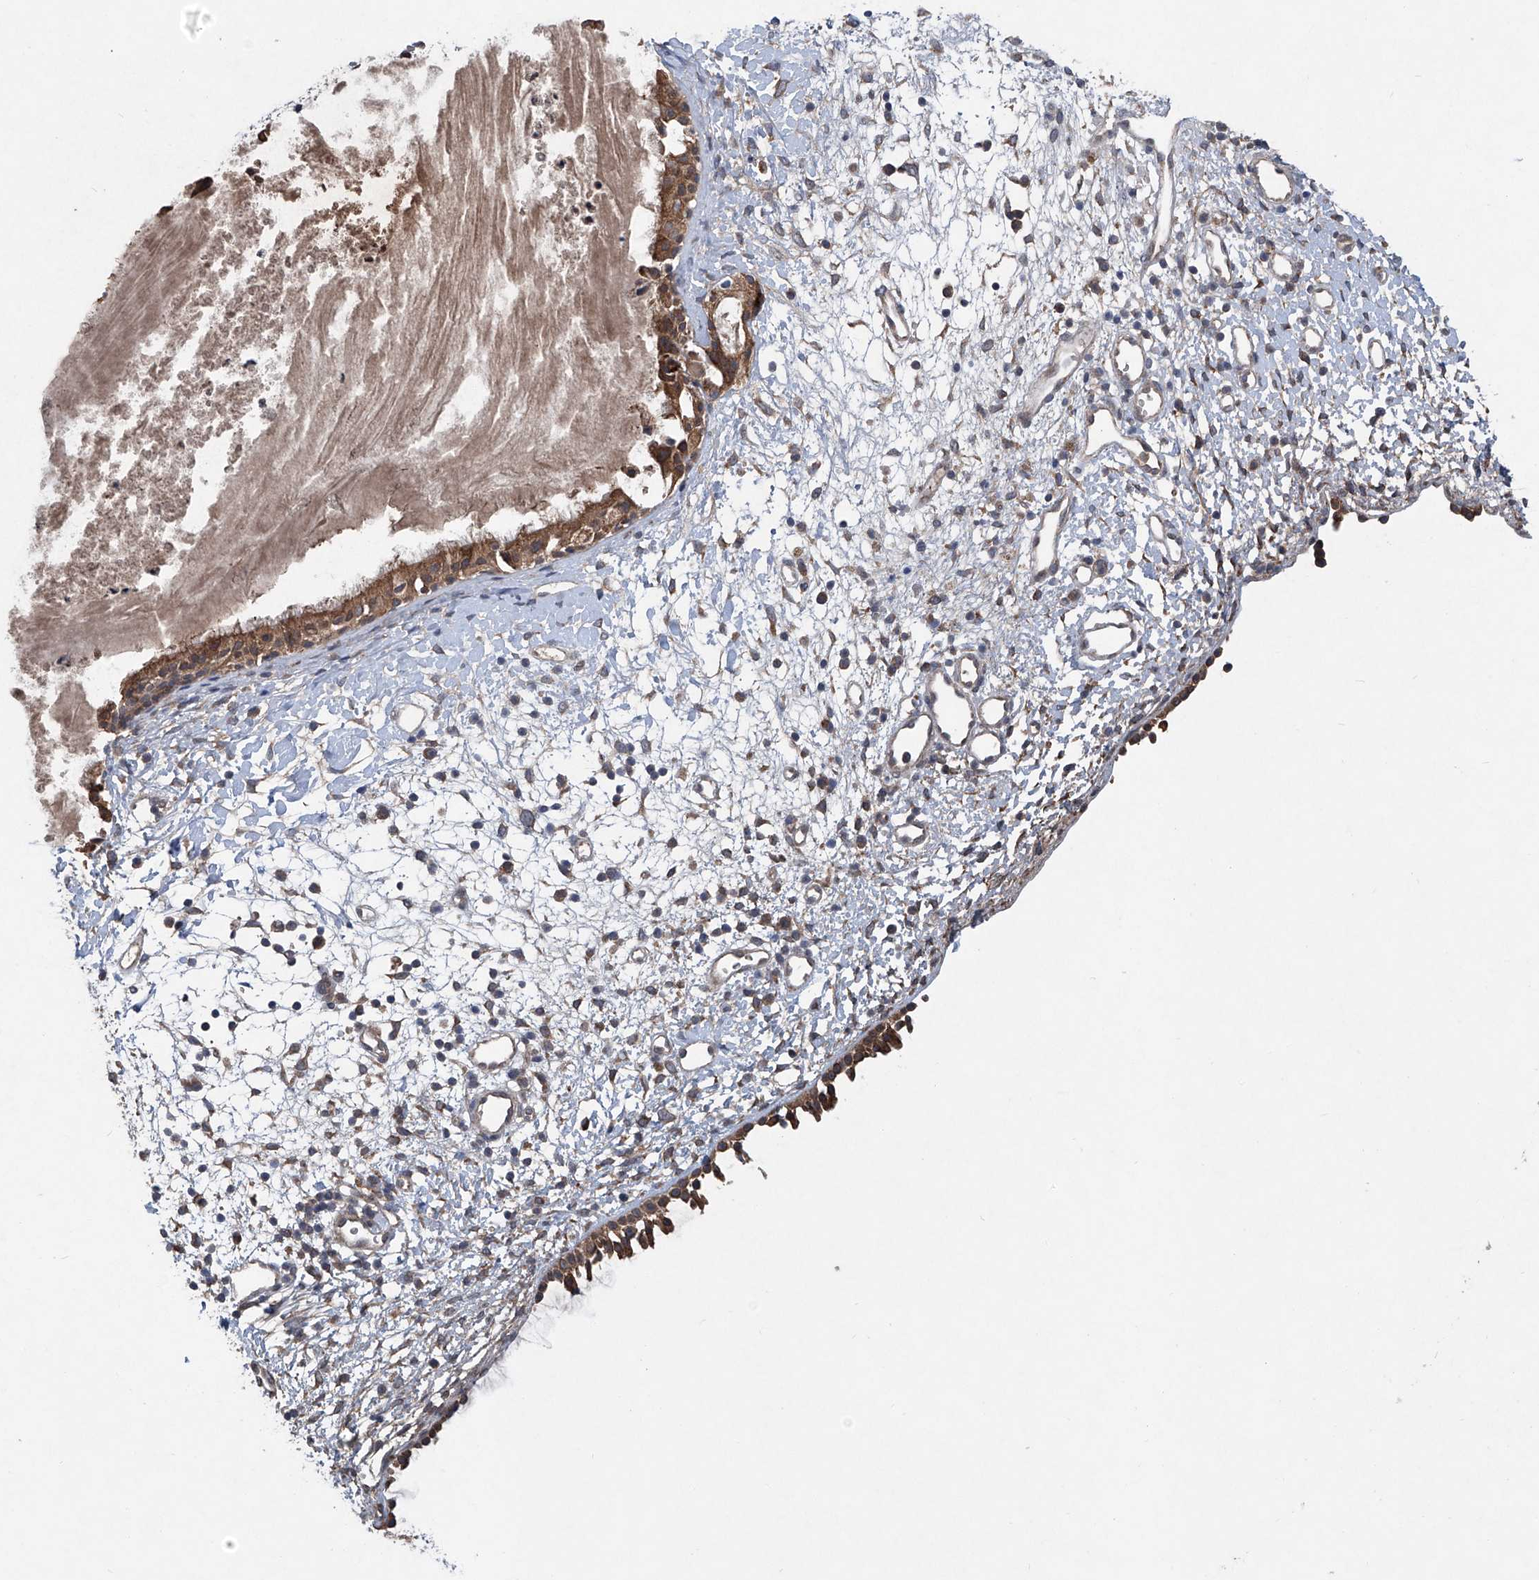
{"staining": {"intensity": "moderate", "quantity": ">75%", "location": "cytoplasmic/membranous"}, "tissue": "nasopharynx", "cell_type": "Respiratory epithelial cells", "image_type": "normal", "snomed": [{"axis": "morphology", "description": "Normal tissue, NOS"}, {"axis": "topography", "description": "Nasopharynx"}], "caption": "The immunohistochemical stain labels moderate cytoplasmic/membranous positivity in respiratory epithelial cells of unremarkable nasopharynx. The staining is performed using DAB (3,3'-diaminobenzidine) brown chromogen to label protein expression. The nuclei are counter-stained blue using hematoxylin.", "gene": "SUMF2", "patient": {"sex": "male", "age": 22}}